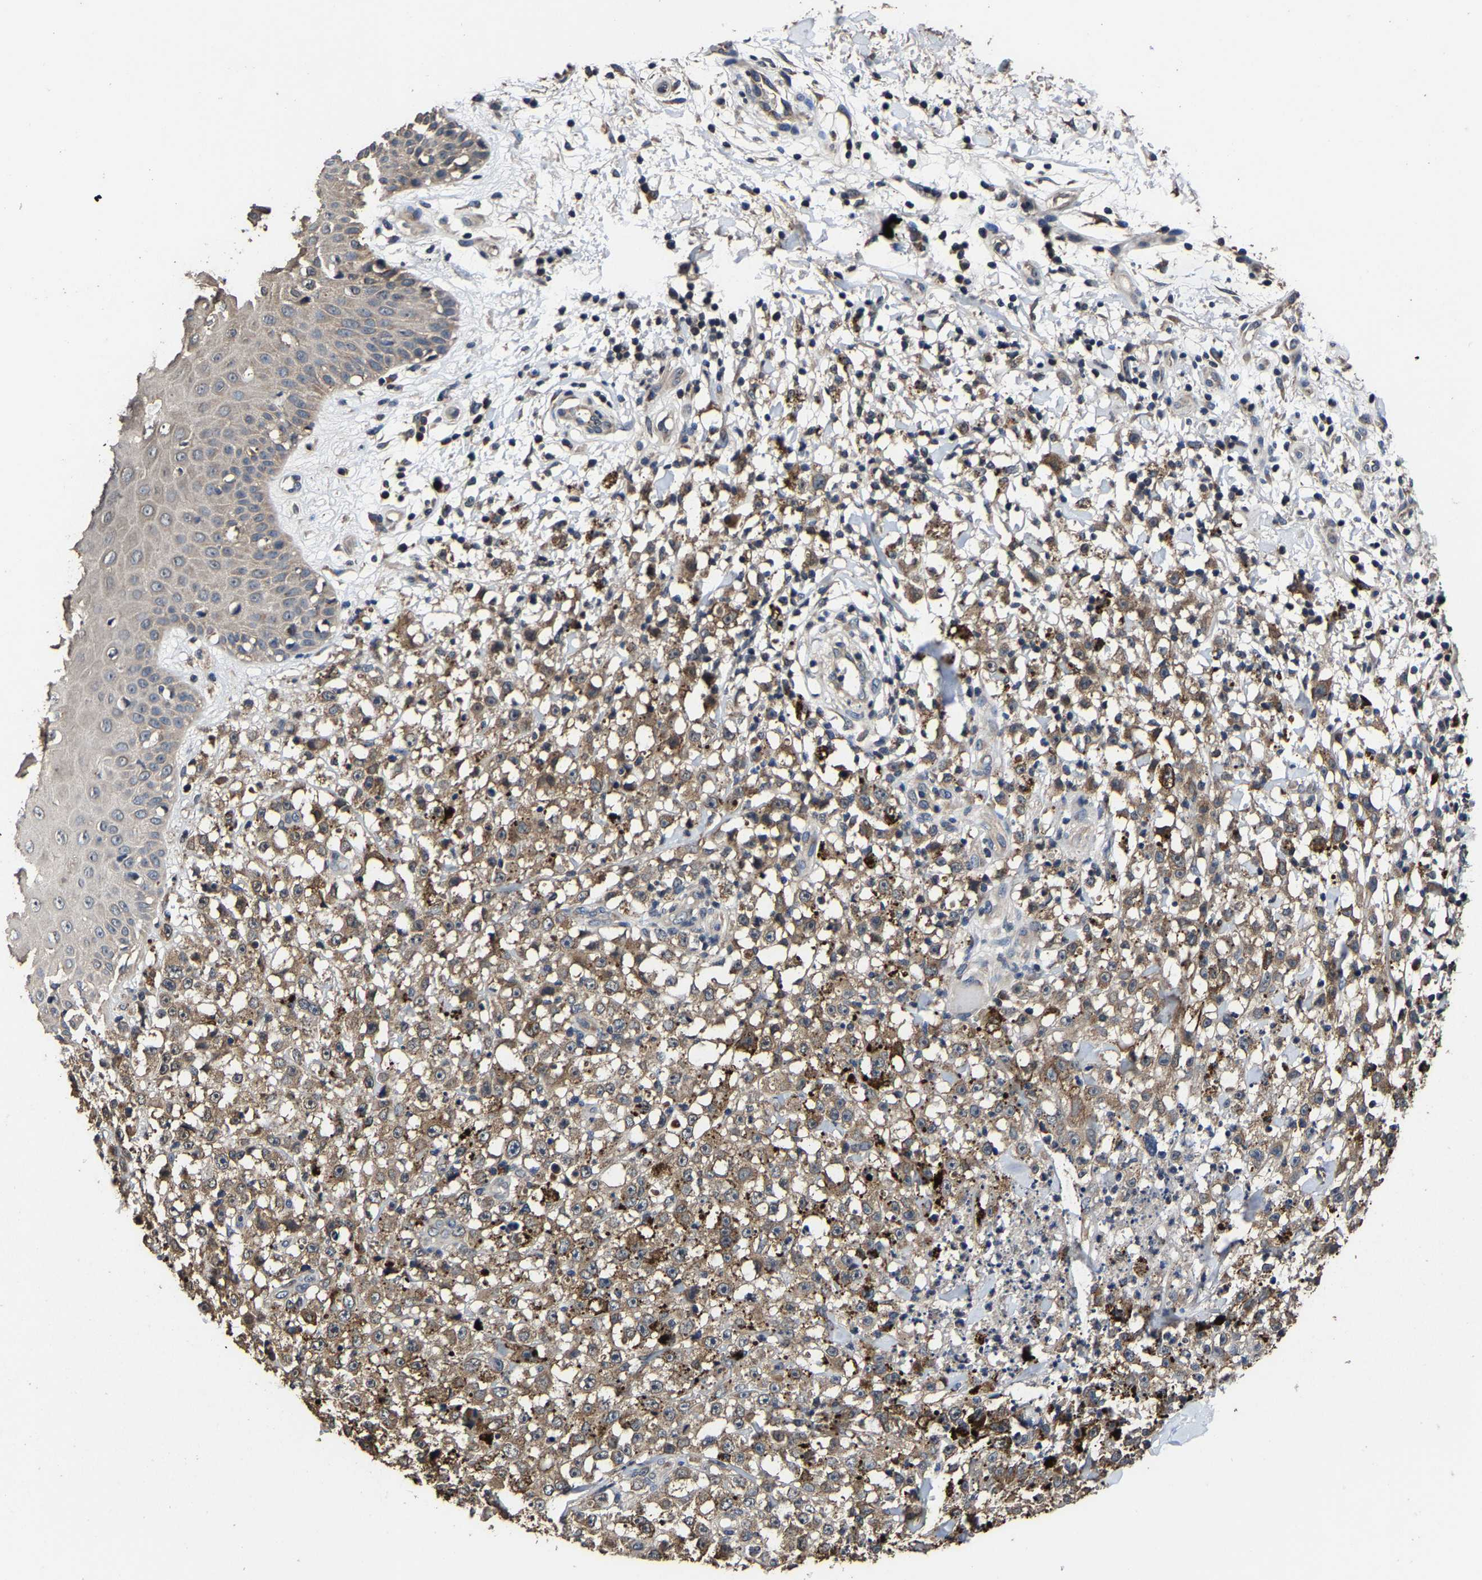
{"staining": {"intensity": "moderate", "quantity": ">75%", "location": "cytoplasmic/membranous"}, "tissue": "melanoma", "cell_type": "Tumor cells", "image_type": "cancer", "snomed": [{"axis": "morphology", "description": "Malignant melanoma, NOS"}, {"axis": "topography", "description": "Skin"}], "caption": "High-power microscopy captured an immunohistochemistry (IHC) photomicrograph of malignant melanoma, revealing moderate cytoplasmic/membranous positivity in about >75% of tumor cells.", "gene": "EBAG9", "patient": {"sex": "female", "age": 82}}